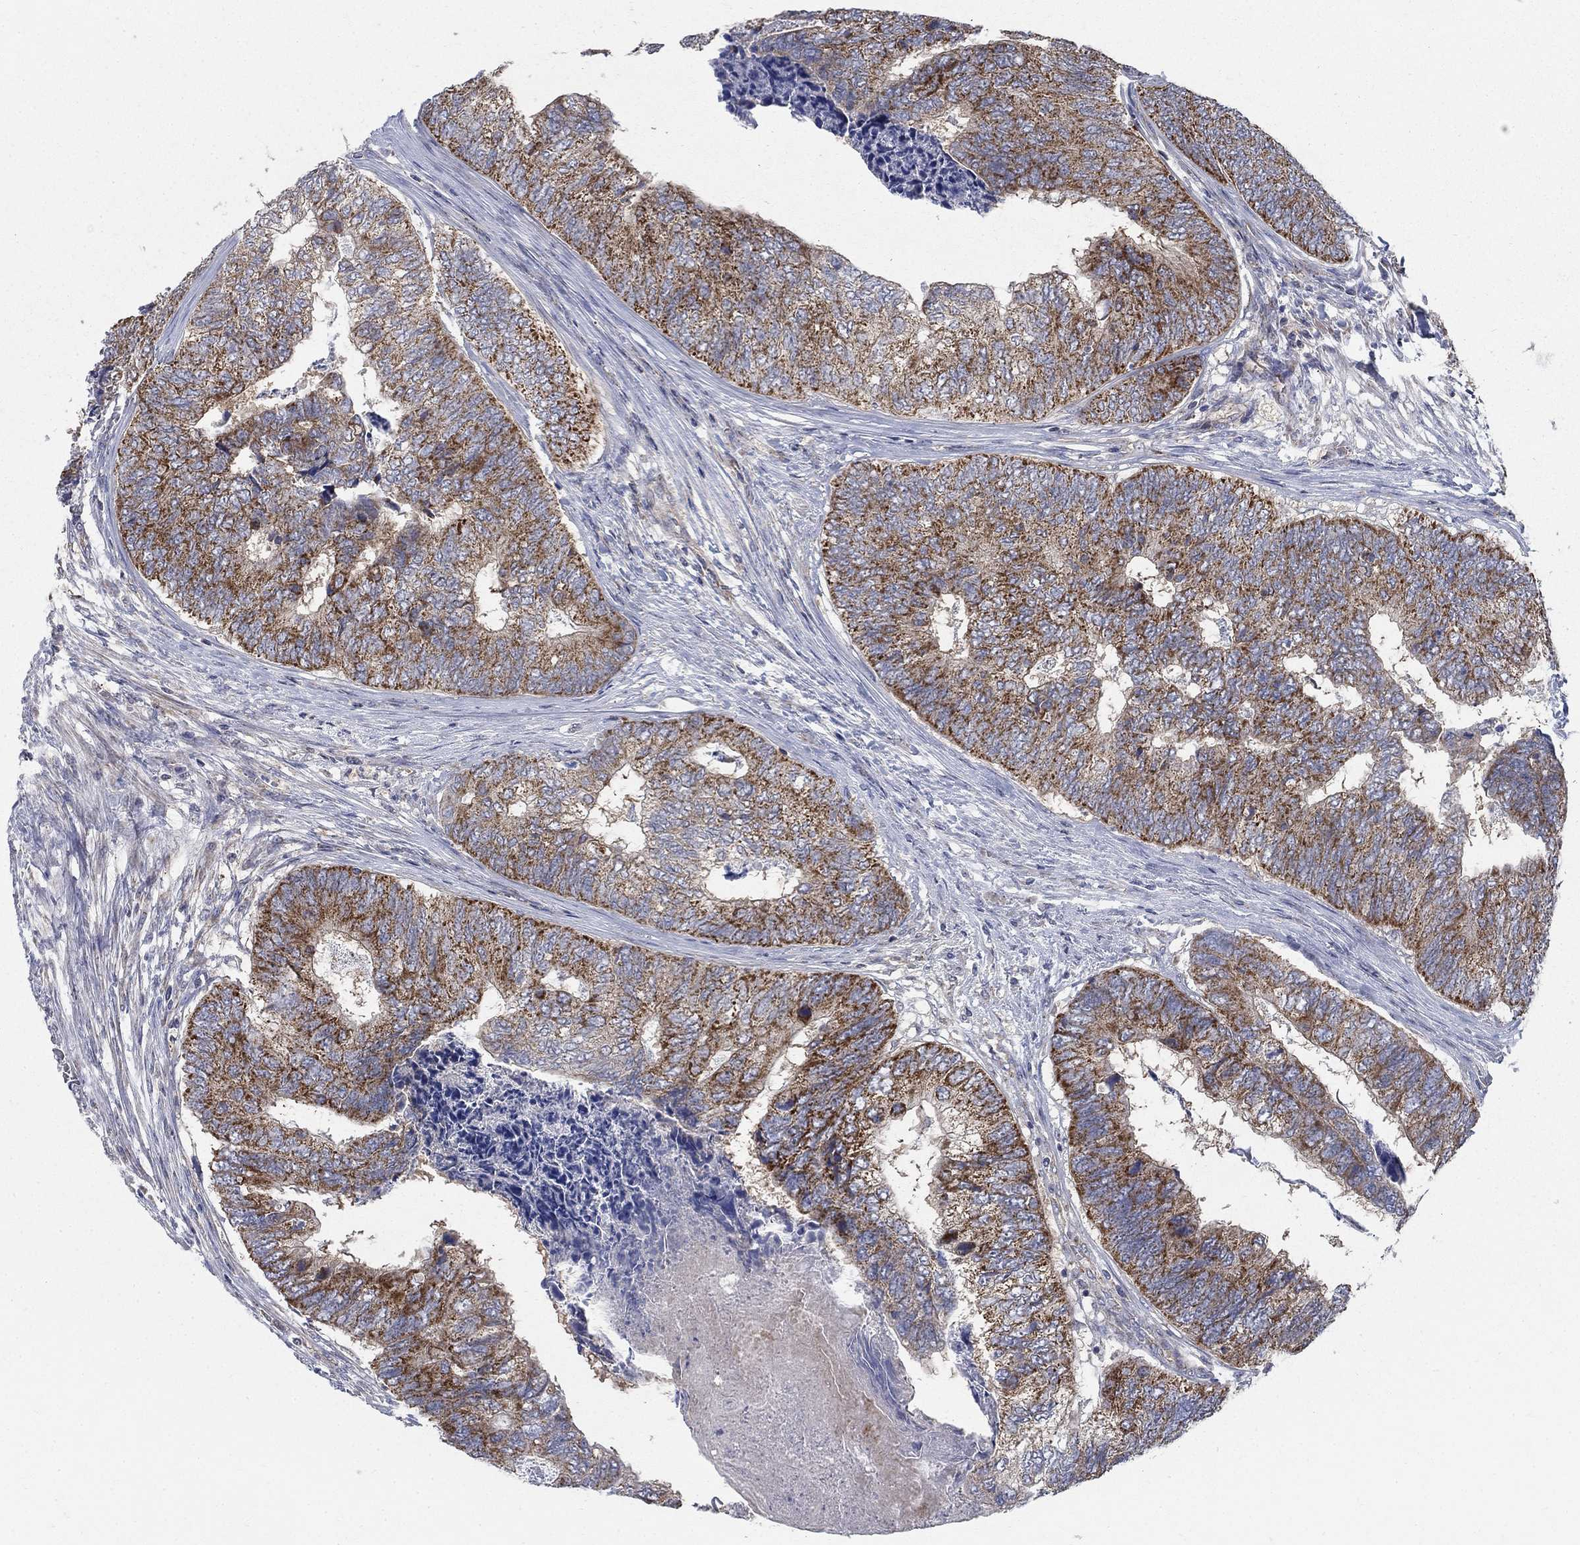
{"staining": {"intensity": "moderate", "quantity": "25%-75%", "location": "cytoplasmic/membranous"}, "tissue": "colorectal cancer", "cell_type": "Tumor cells", "image_type": "cancer", "snomed": [{"axis": "morphology", "description": "Adenocarcinoma, NOS"}, {"axis": "topography", "description": "Colon"}], "caption": "Brown immunohistochemical staining in human colorectal cancer displays moderate cytoplasmic/membranous expression in approximately 25%-75% of tumor cells.", "gene": "NME7", "patient": {"sex": "female", "age": 67}}